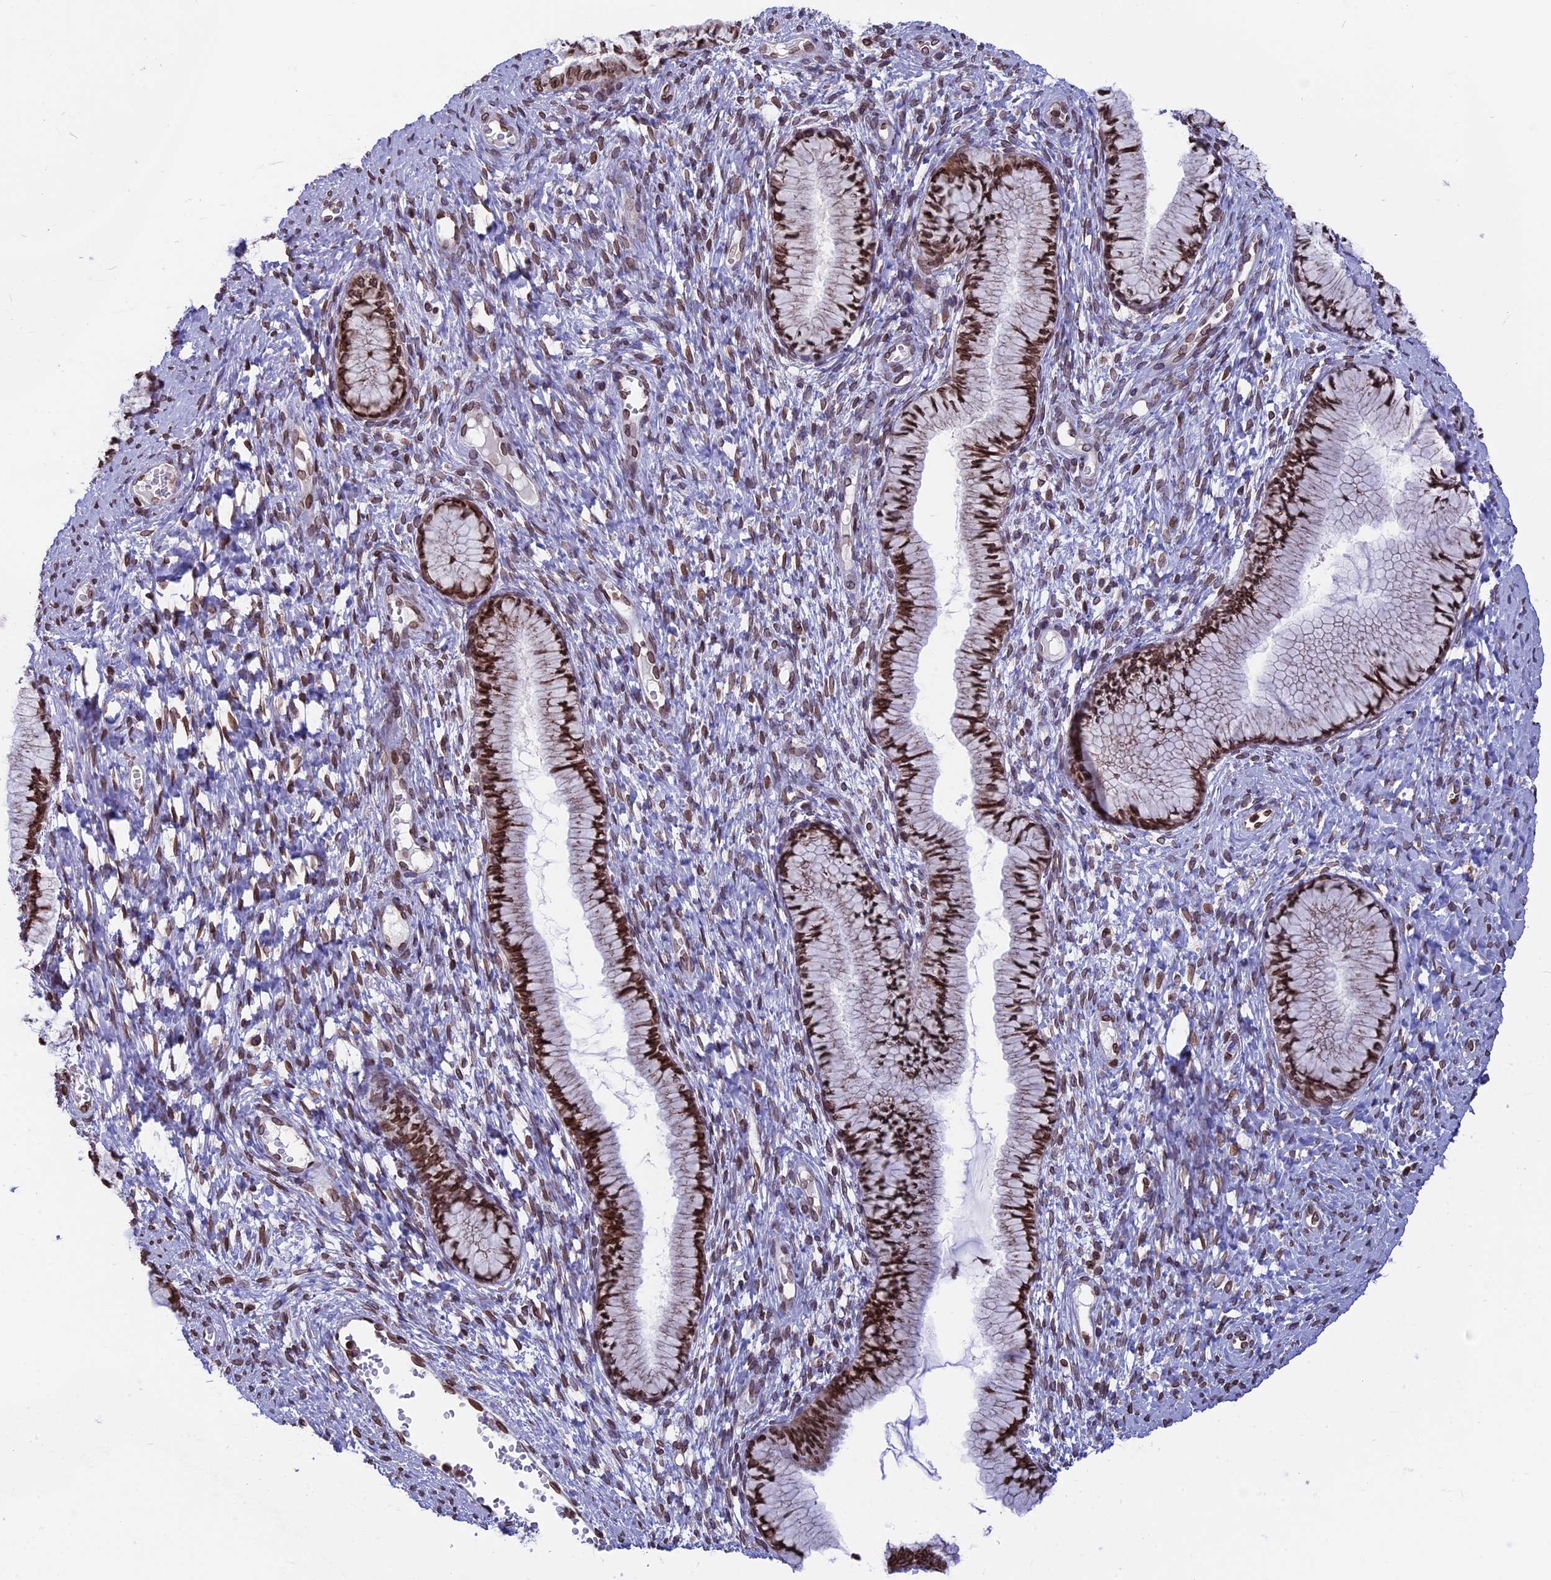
{"staining": {"intensity": "strong", "quantity": ">75%", "location": "cytoplasmic/membranous,nuclear"}, "tissue": "cervix", "cell_type": "Glandular cells", "image_type": "normal", "snomed": [{"axis": "morphology", "description": "Normal tissue, NOS"}, {"axis": "topography", "description": "Cervix"}], "caption": "This photomicrograph shows unremarkable cervix stained with immunohistochemistry (IHC) to label a protein in brown. The cytoplasmic/membranous,nuclear of glandular cells show strong positivity for the protein. Nuclei are counter-stained blue.", "gene": "PTCHD4", "patient": {"sex": "female", "age": 42}}